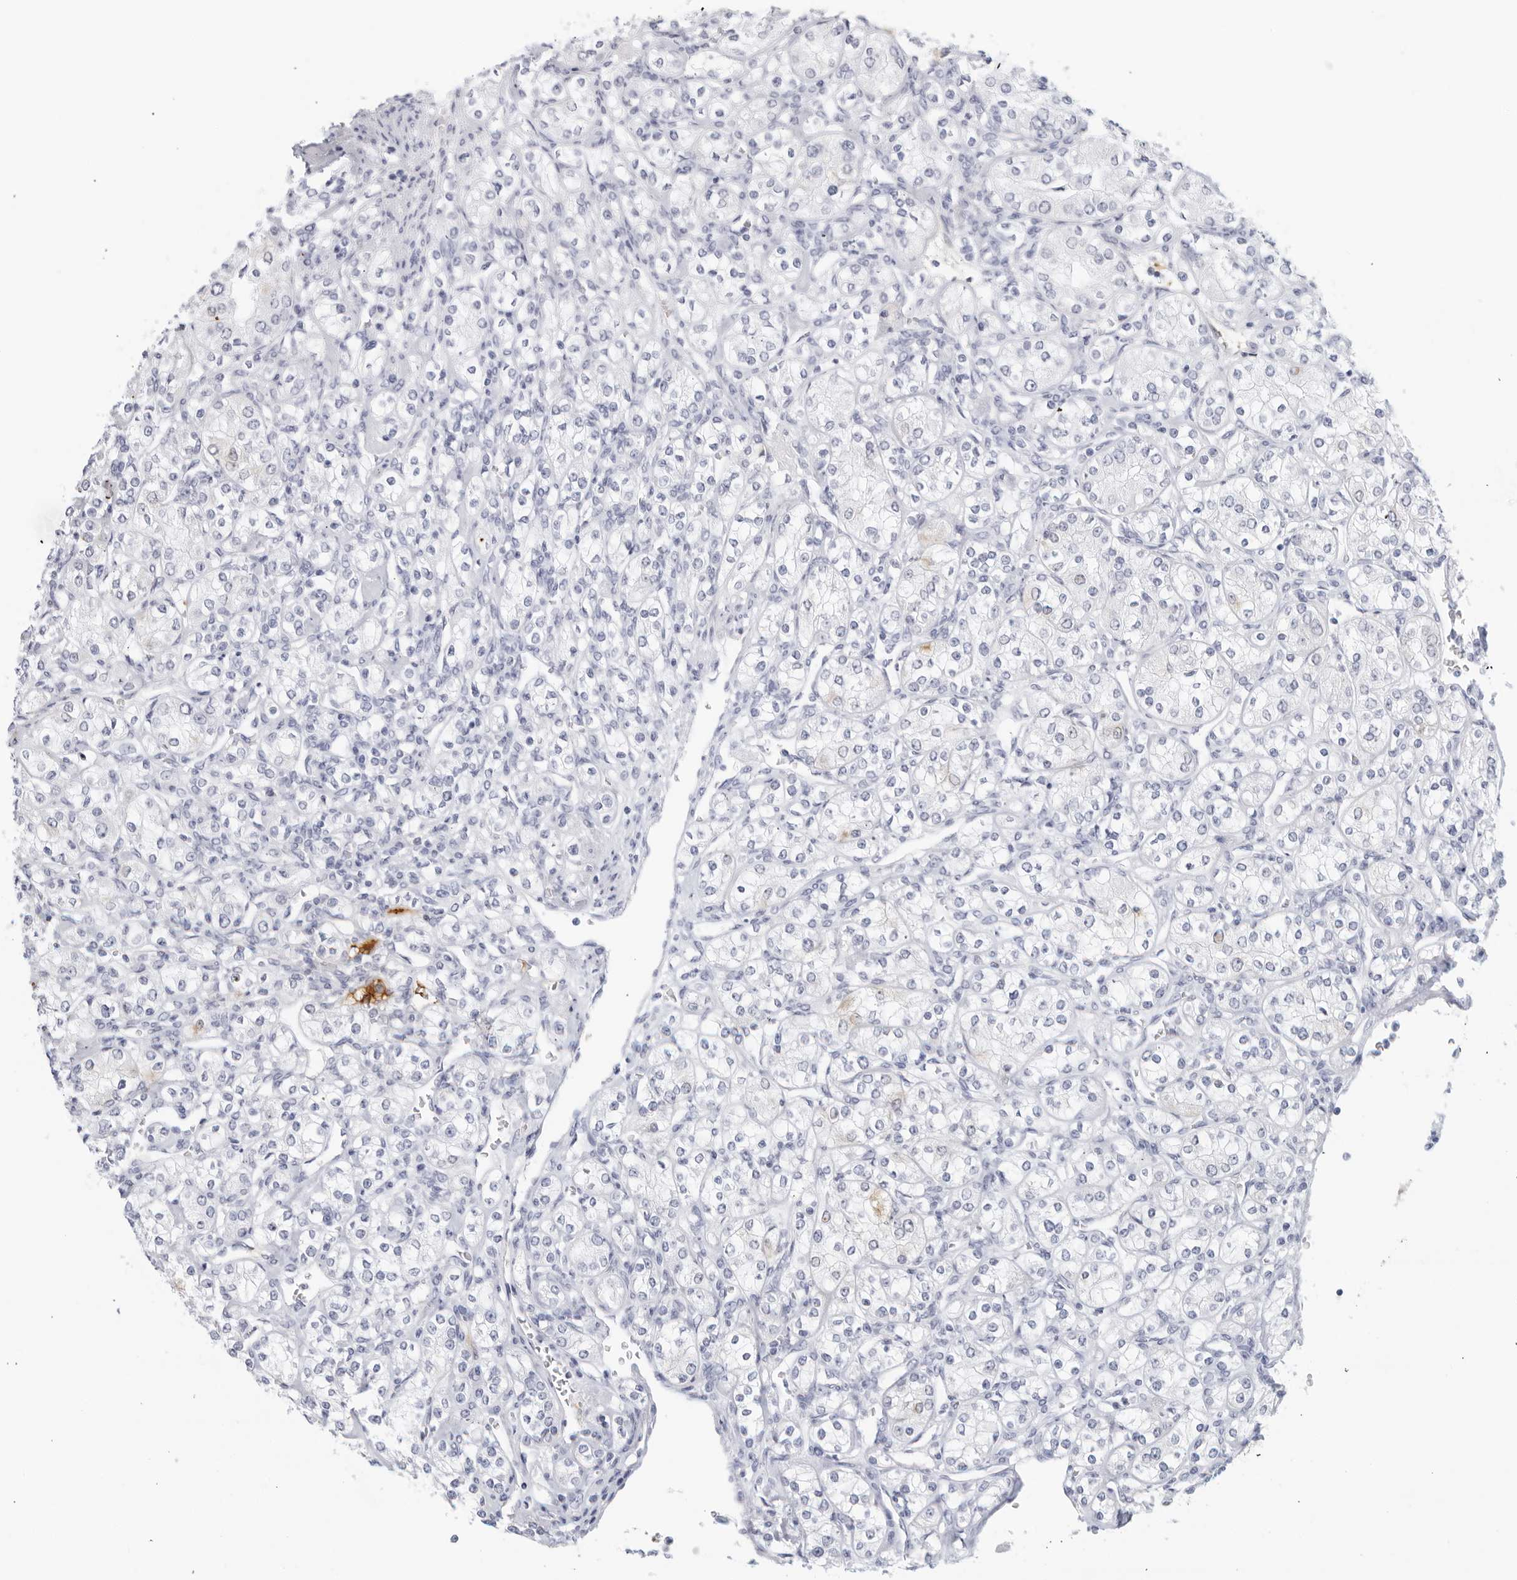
{"staining": {"intensity": "negative", "quantity": "none", "location": "none"}, "tissue": "renal cancer", "cell_type": "Tumor cells", "image_type": "cancer", "snomed": [{"axis": "morphology", "description": "Adenocarcinoma, NOS"}, {"axis": "topography", "description": "Kidney"}], "caption": "DAB (3,3'-diaminobenzidine) immunohistochemical staining of human renal cancer demonstrates no significant positivity in tumor cells.", "gene": "FGG", "patient": {"sex": "male", "age": 77}}